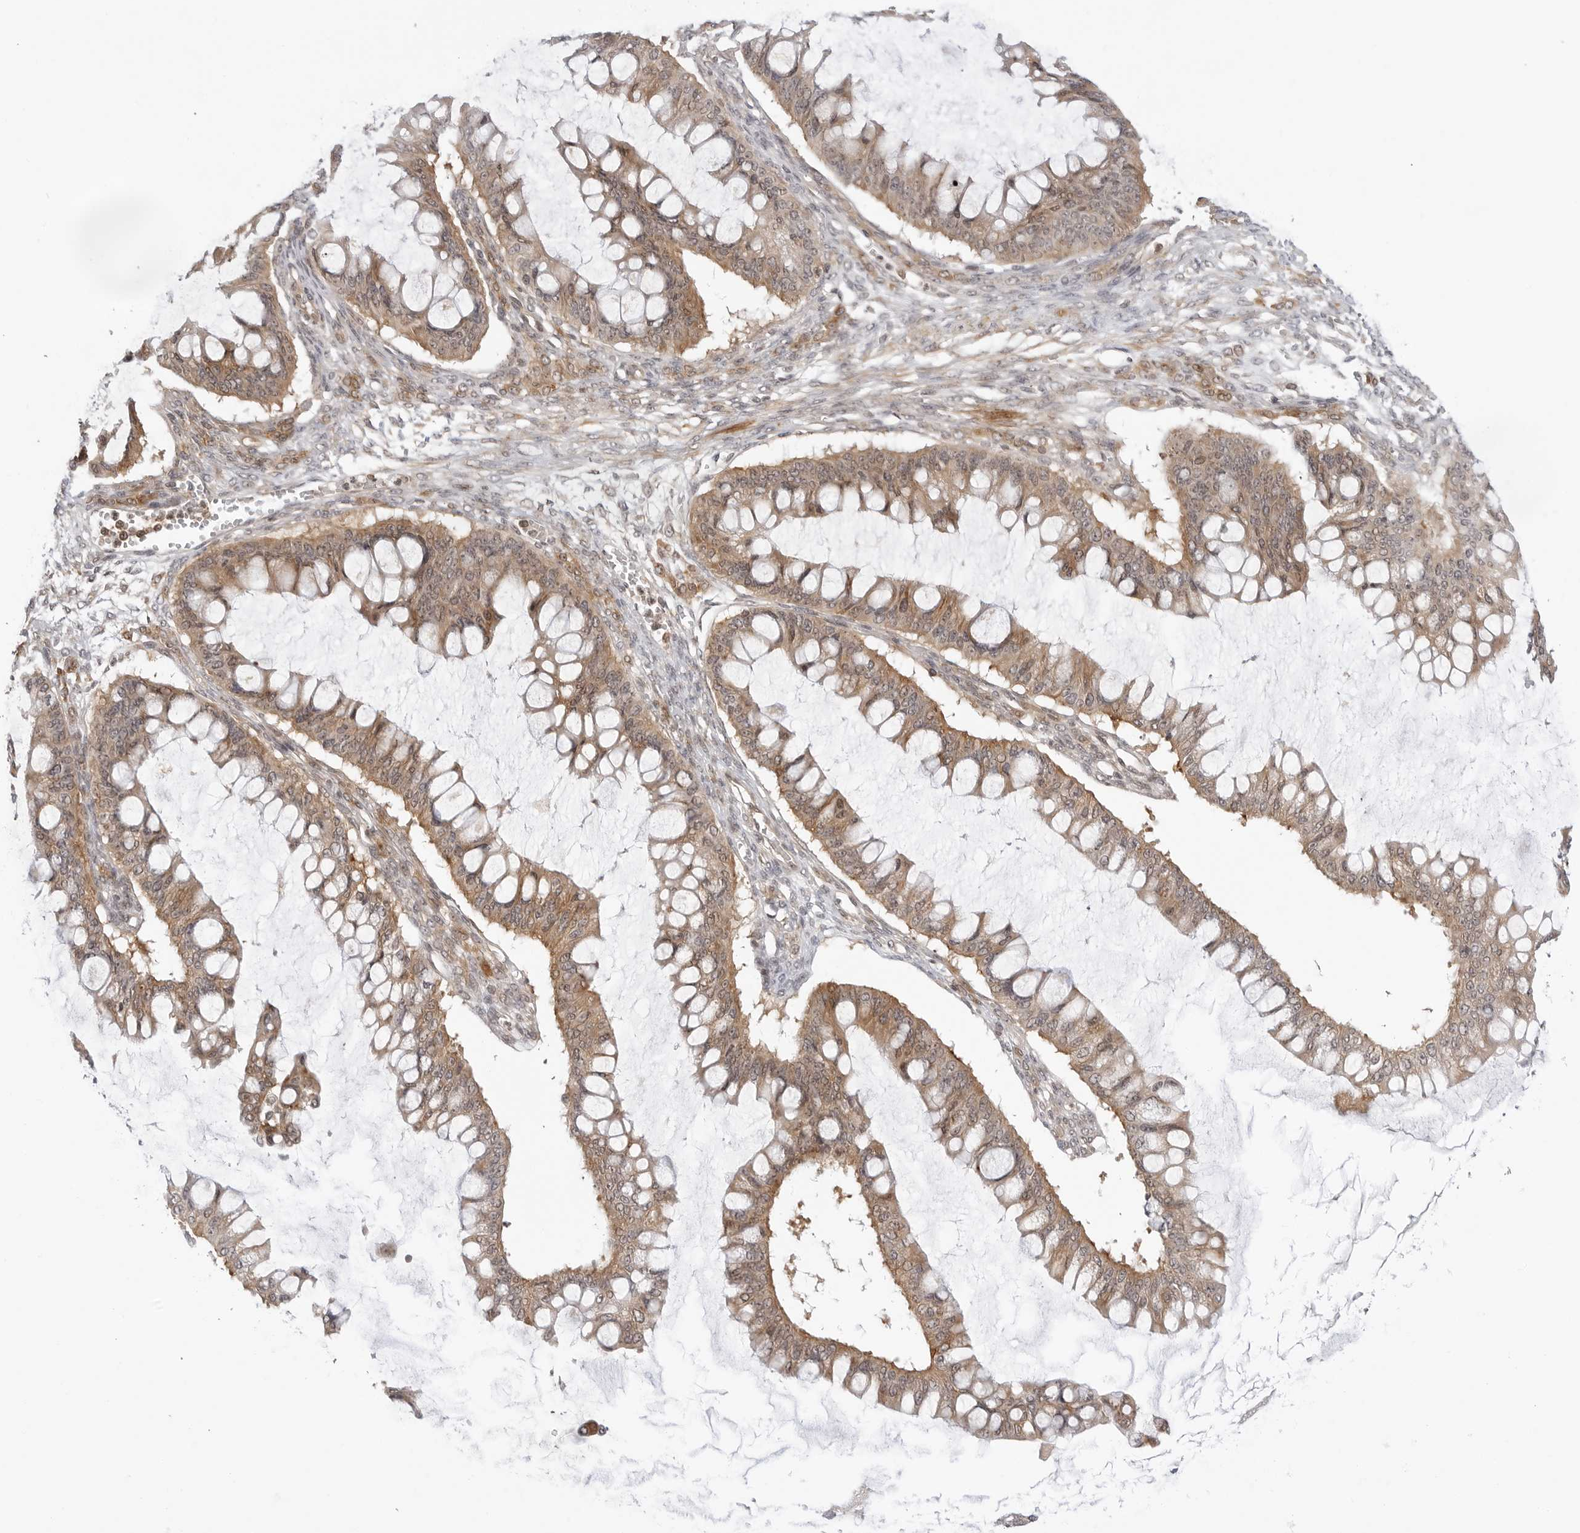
{"staining": {"intensity": "moderate", "quantity": ">75%", "location": "cytoplasmic/membranous,nuclear"}, "tissue": "ovarian cancer", "cell_type": "Tumor cells", "image_type": "cancer", "snomed": [{"axis": "morphology", "description": "Cystadenocarcinoma, mucinous, NOS"}, {"axis": "topography", "description": "Ovary"}], "caption": "Moderate cytoplasmic/membranous and nuclear positivity is identified in approximately >75% of tumor cells in ovarian cancer (mucinous cystadenocarcinoma).", "gene": "MAP2K5", "patient": {"sex": "female", "age": 73}}